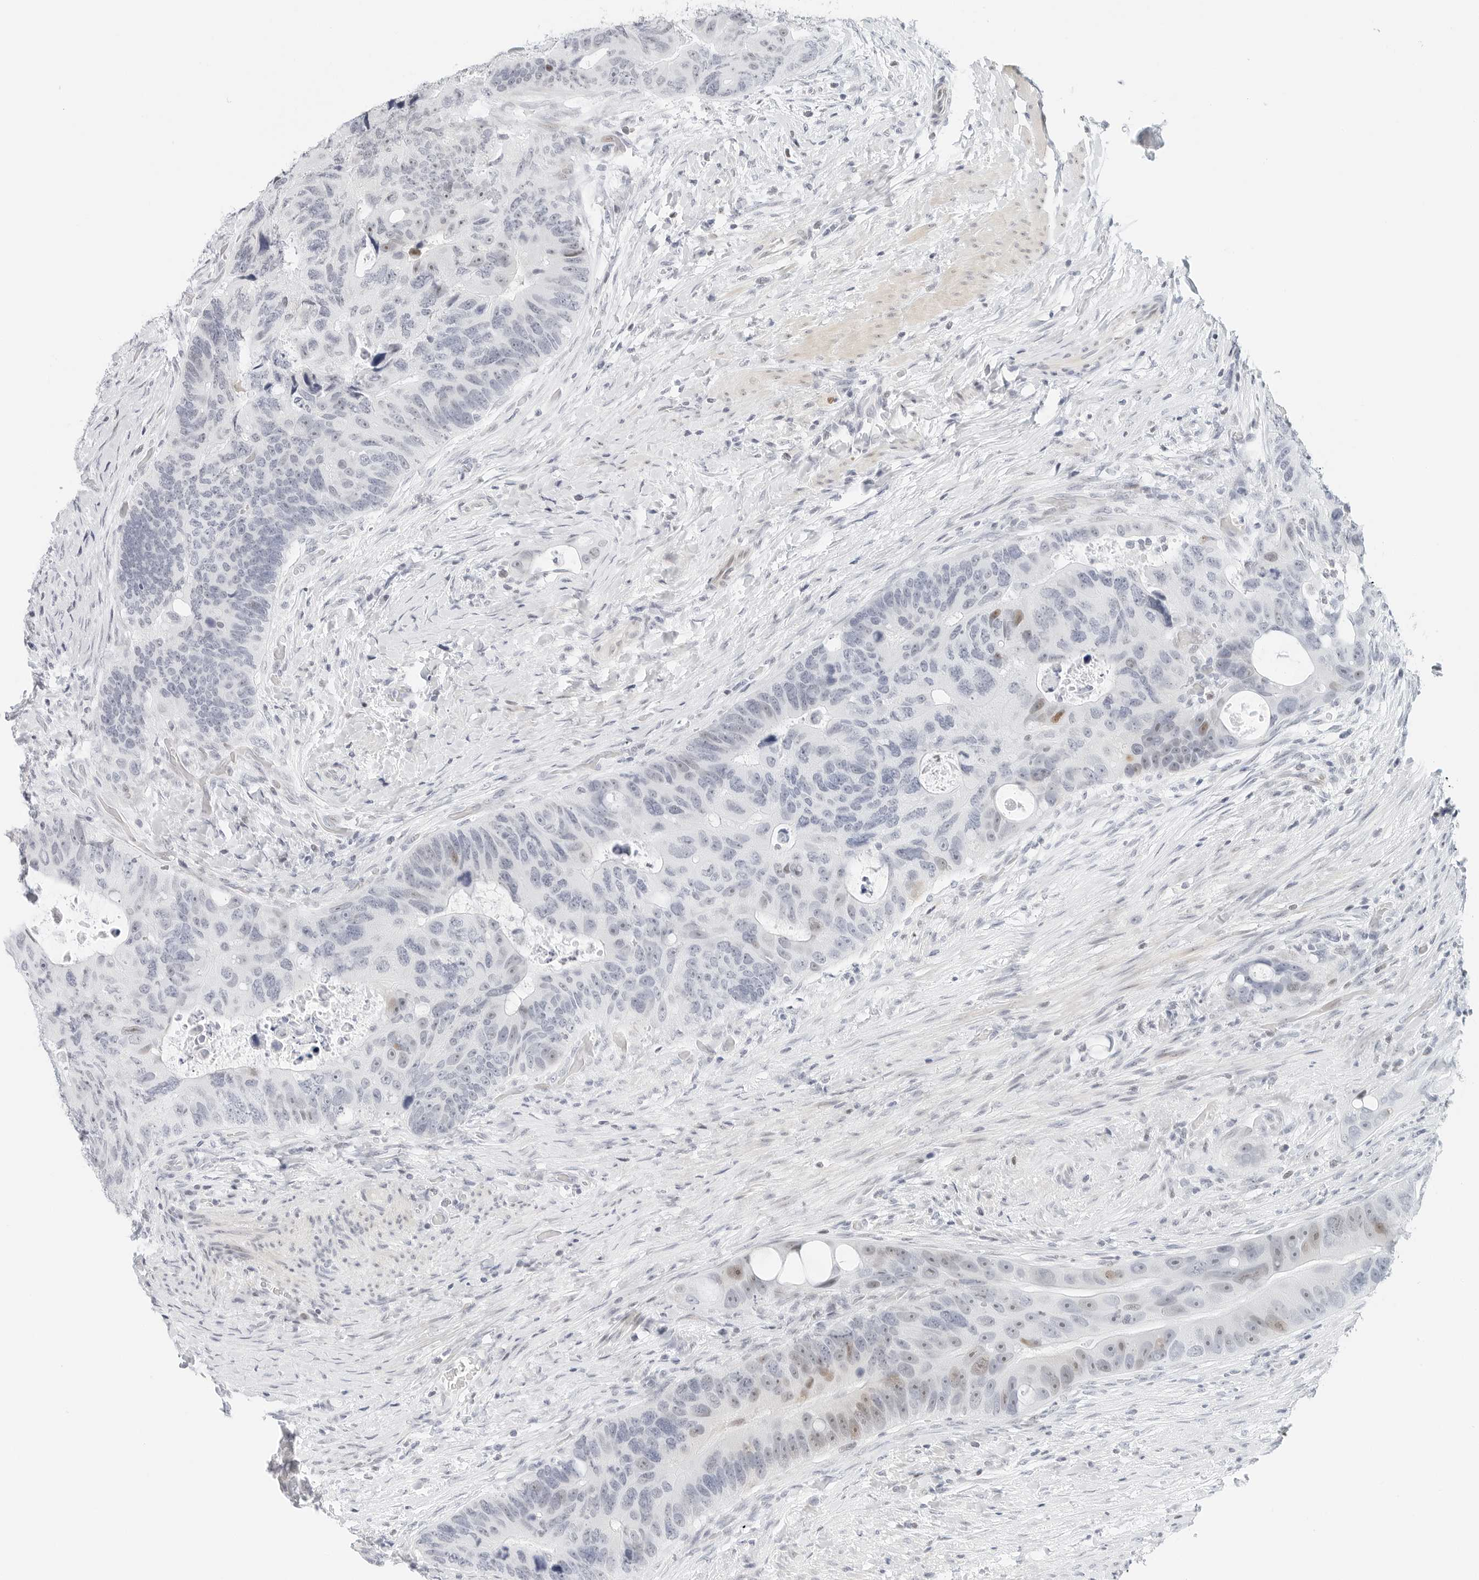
{"staining": {"intensity": "moderate", "quantity": "<25%", "location": "nuclear"}, "tissue": "colorectal cancer", "cell_type": "Tumor cells", "image_type": "cancer", "snomed": [{"axis": "morphology", "description": "Adenocarcinoma, NOS"}, {"axis": "topography", "description": "Rectum"}], "caption": "Protein staining by IHC displays moderate nuclear positivity in approximately <25% of tumor cells in colorectal cancer.", "gene": "NTMT2", "patient": {"sex": "male", "age": 59}}